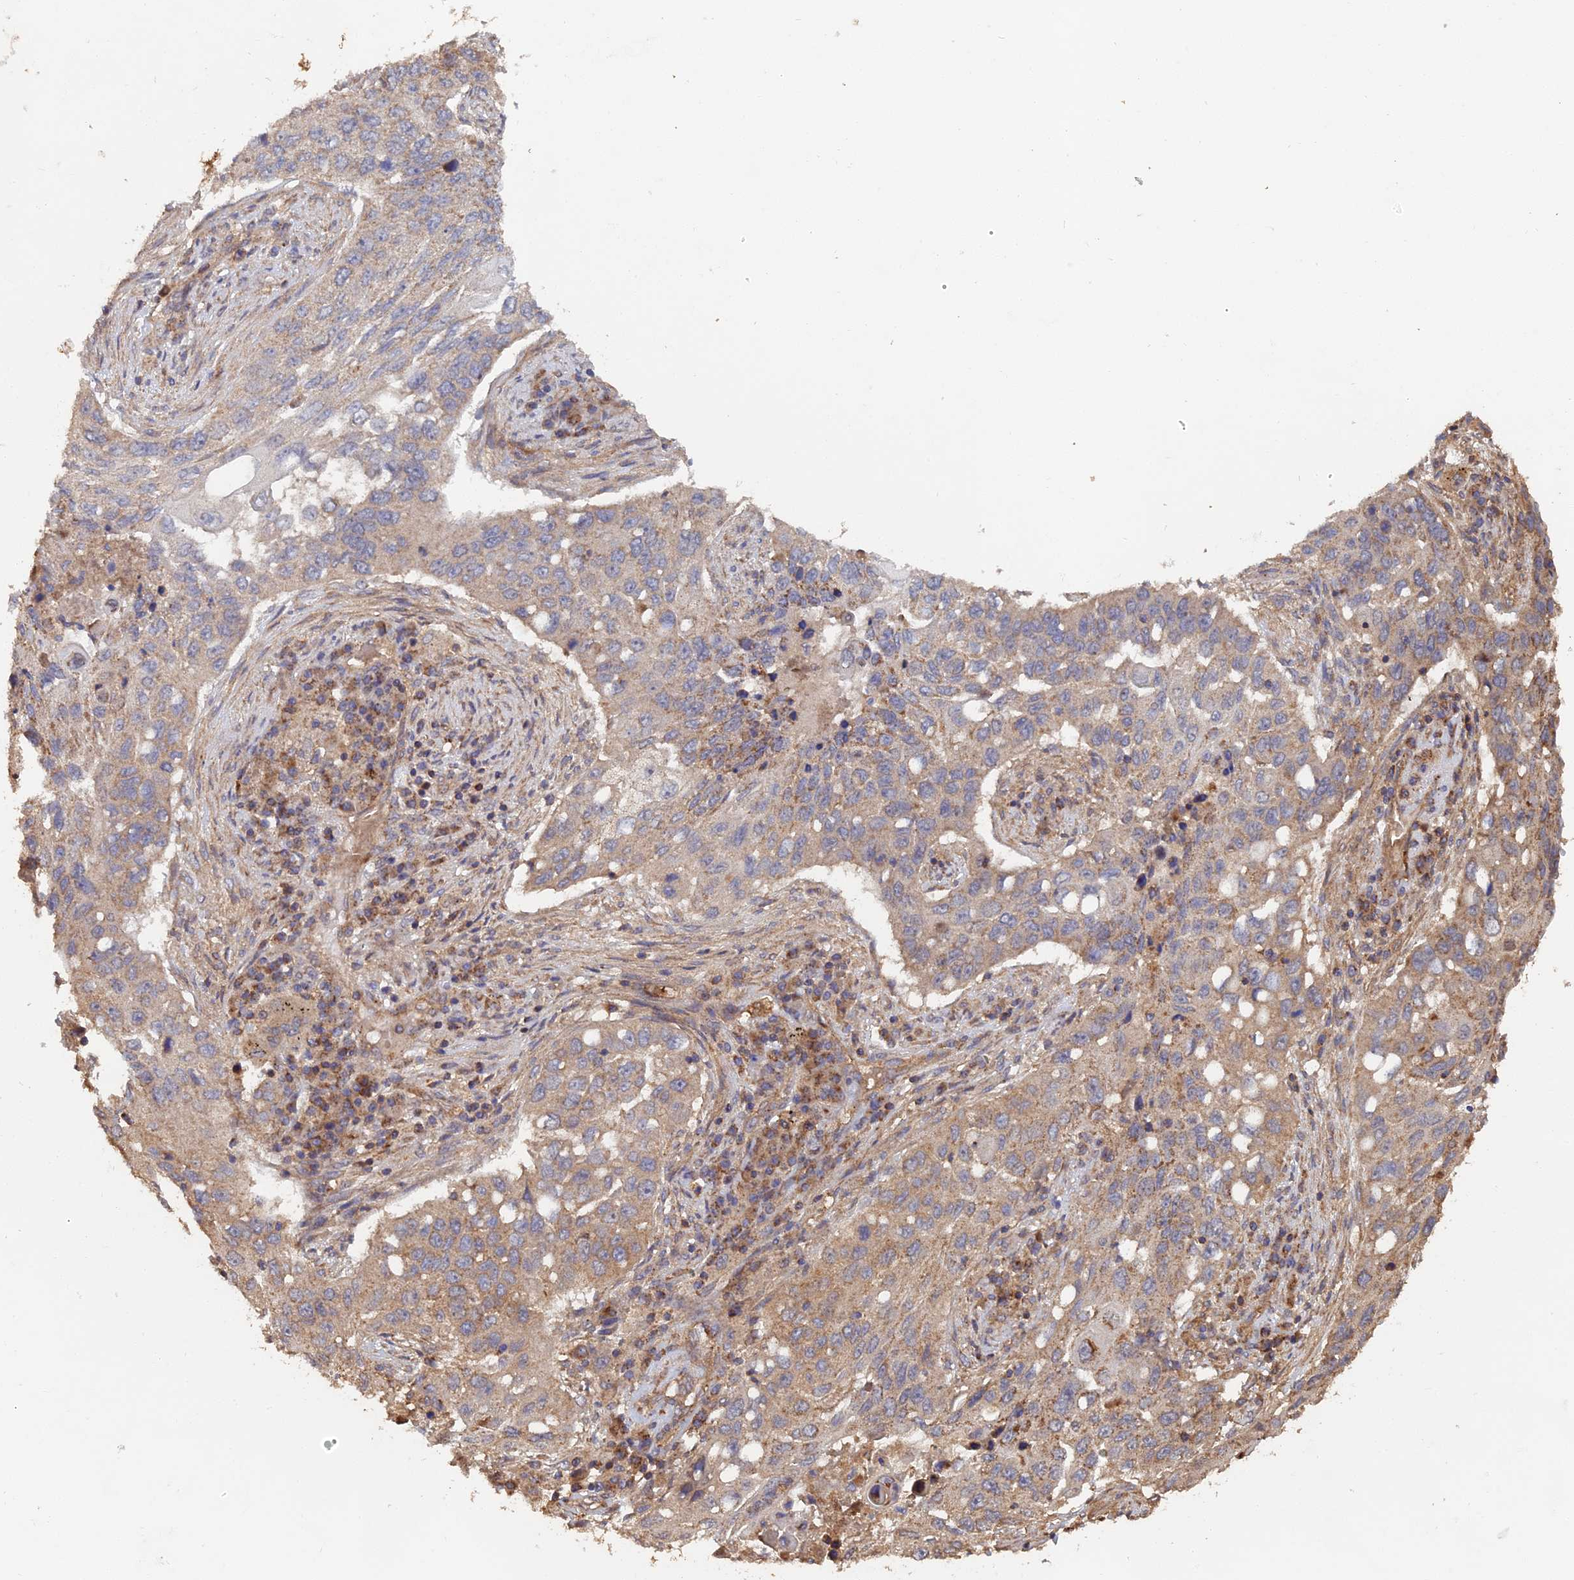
{"staining": {"intensity": "moderate", "quantity": ">75%", "location": "cytoplasmic/membranous"}, "tissue": "lung cancer", "cell_type": "Tumor cells", "image_type": "cancer", "snomed": [{"axis": "morphology", "description": "Squamous cell carcinoma, NOS"}, {"axis": "topography", "description": "Lung"}], "caption": "Moderate cytoplasmic/membranous protein staining is appreciated in about >75% of tumor cells in squamous cell carcinoma (lung).", "gene": "SPANXN4", "patient": {"sex": "female", "age": 63}}